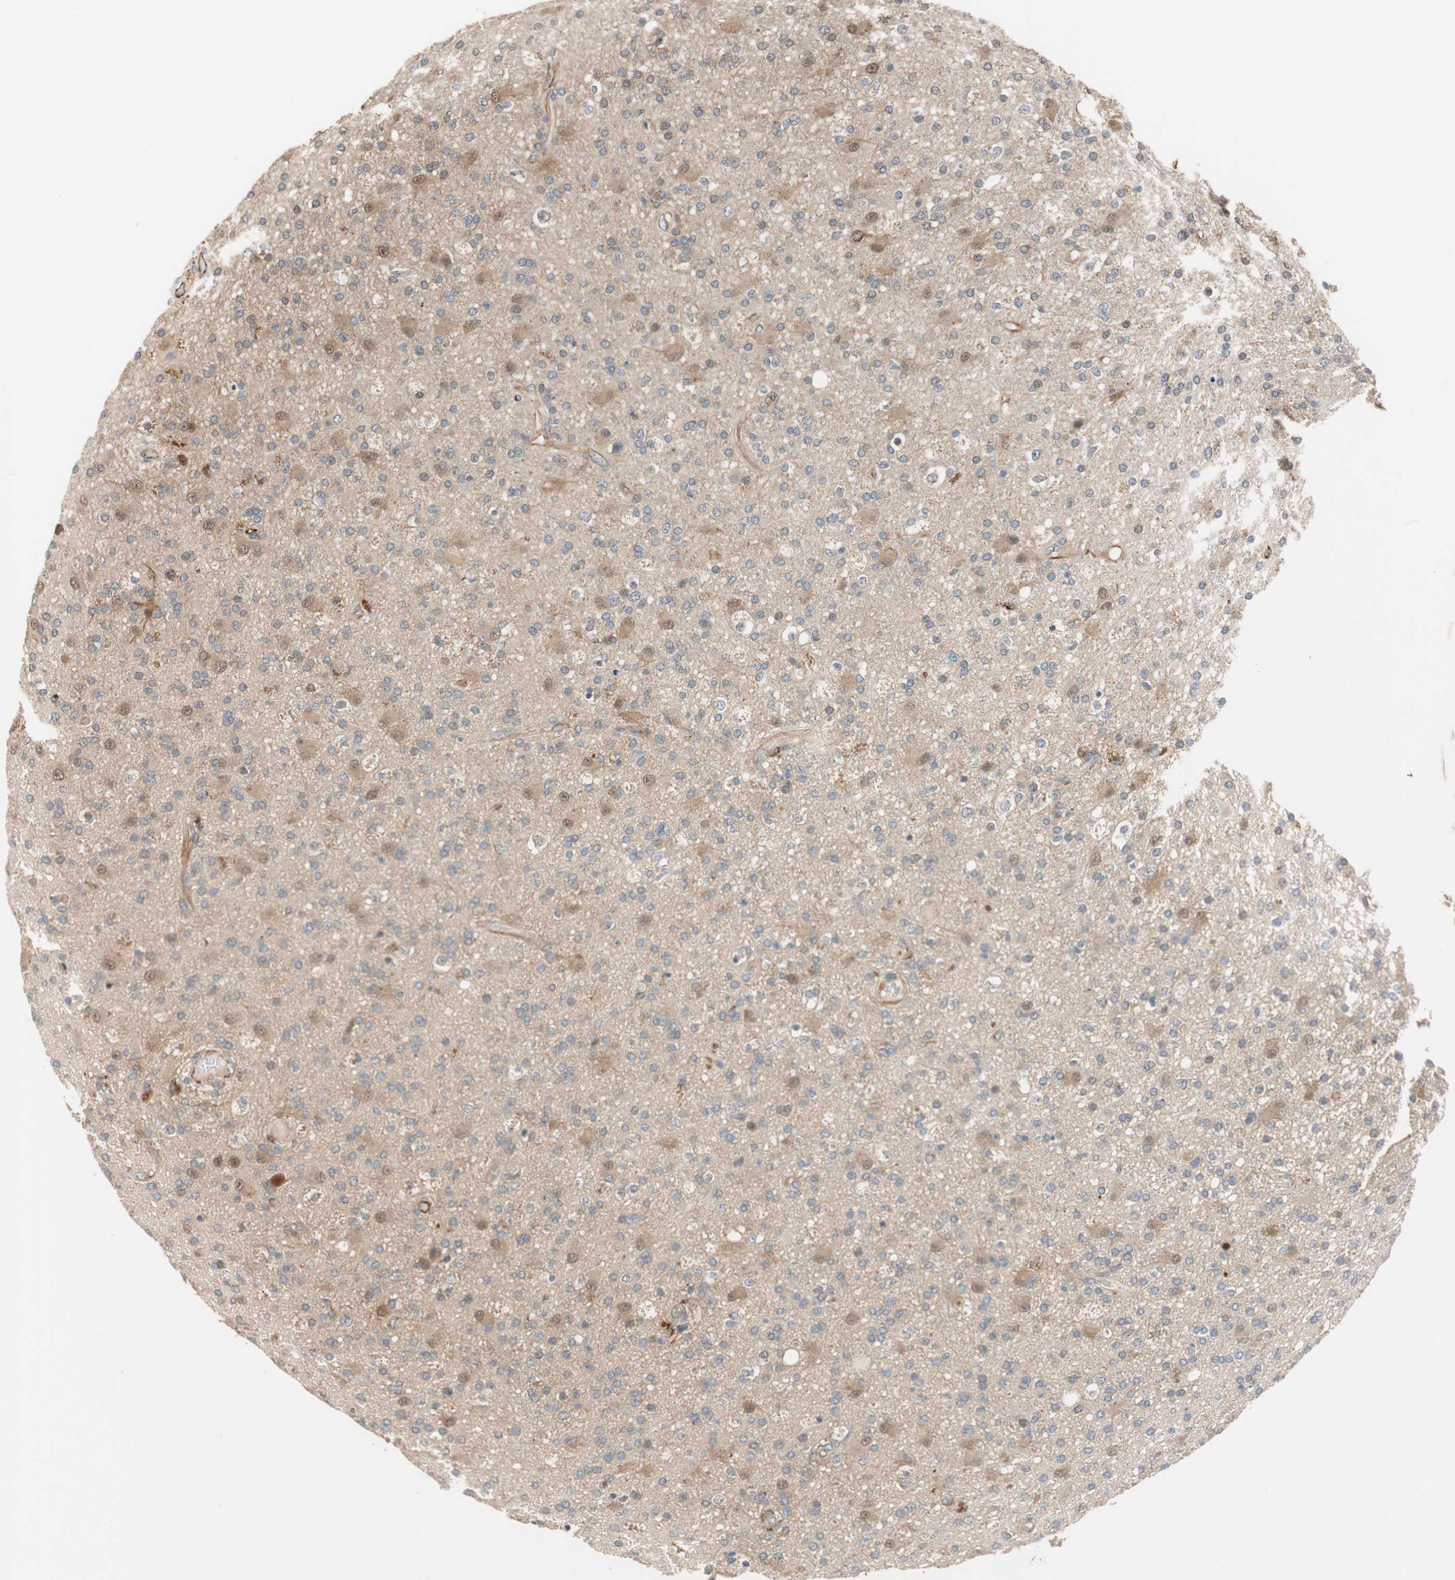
{"staining": {"intensity": "weak", "quantity": "<25%", "location": "cytoplasmic/membranous"}, "tissue": "glioma", "cell_type": "Tumor cells", "image_type": "cancer", "snomed": [{"axis": "morphology", "description": "Glioma, malignant, High grade"}, {"axis": "topography", "description": "Brain"}], "caption": "Human high-grade glioma (malignant) stained for a protein using immunohistochemistry demonstrates no expression in tumor cells.", "gene": "PIK3R3", "patient": {"sex": "male", "age": 33}}